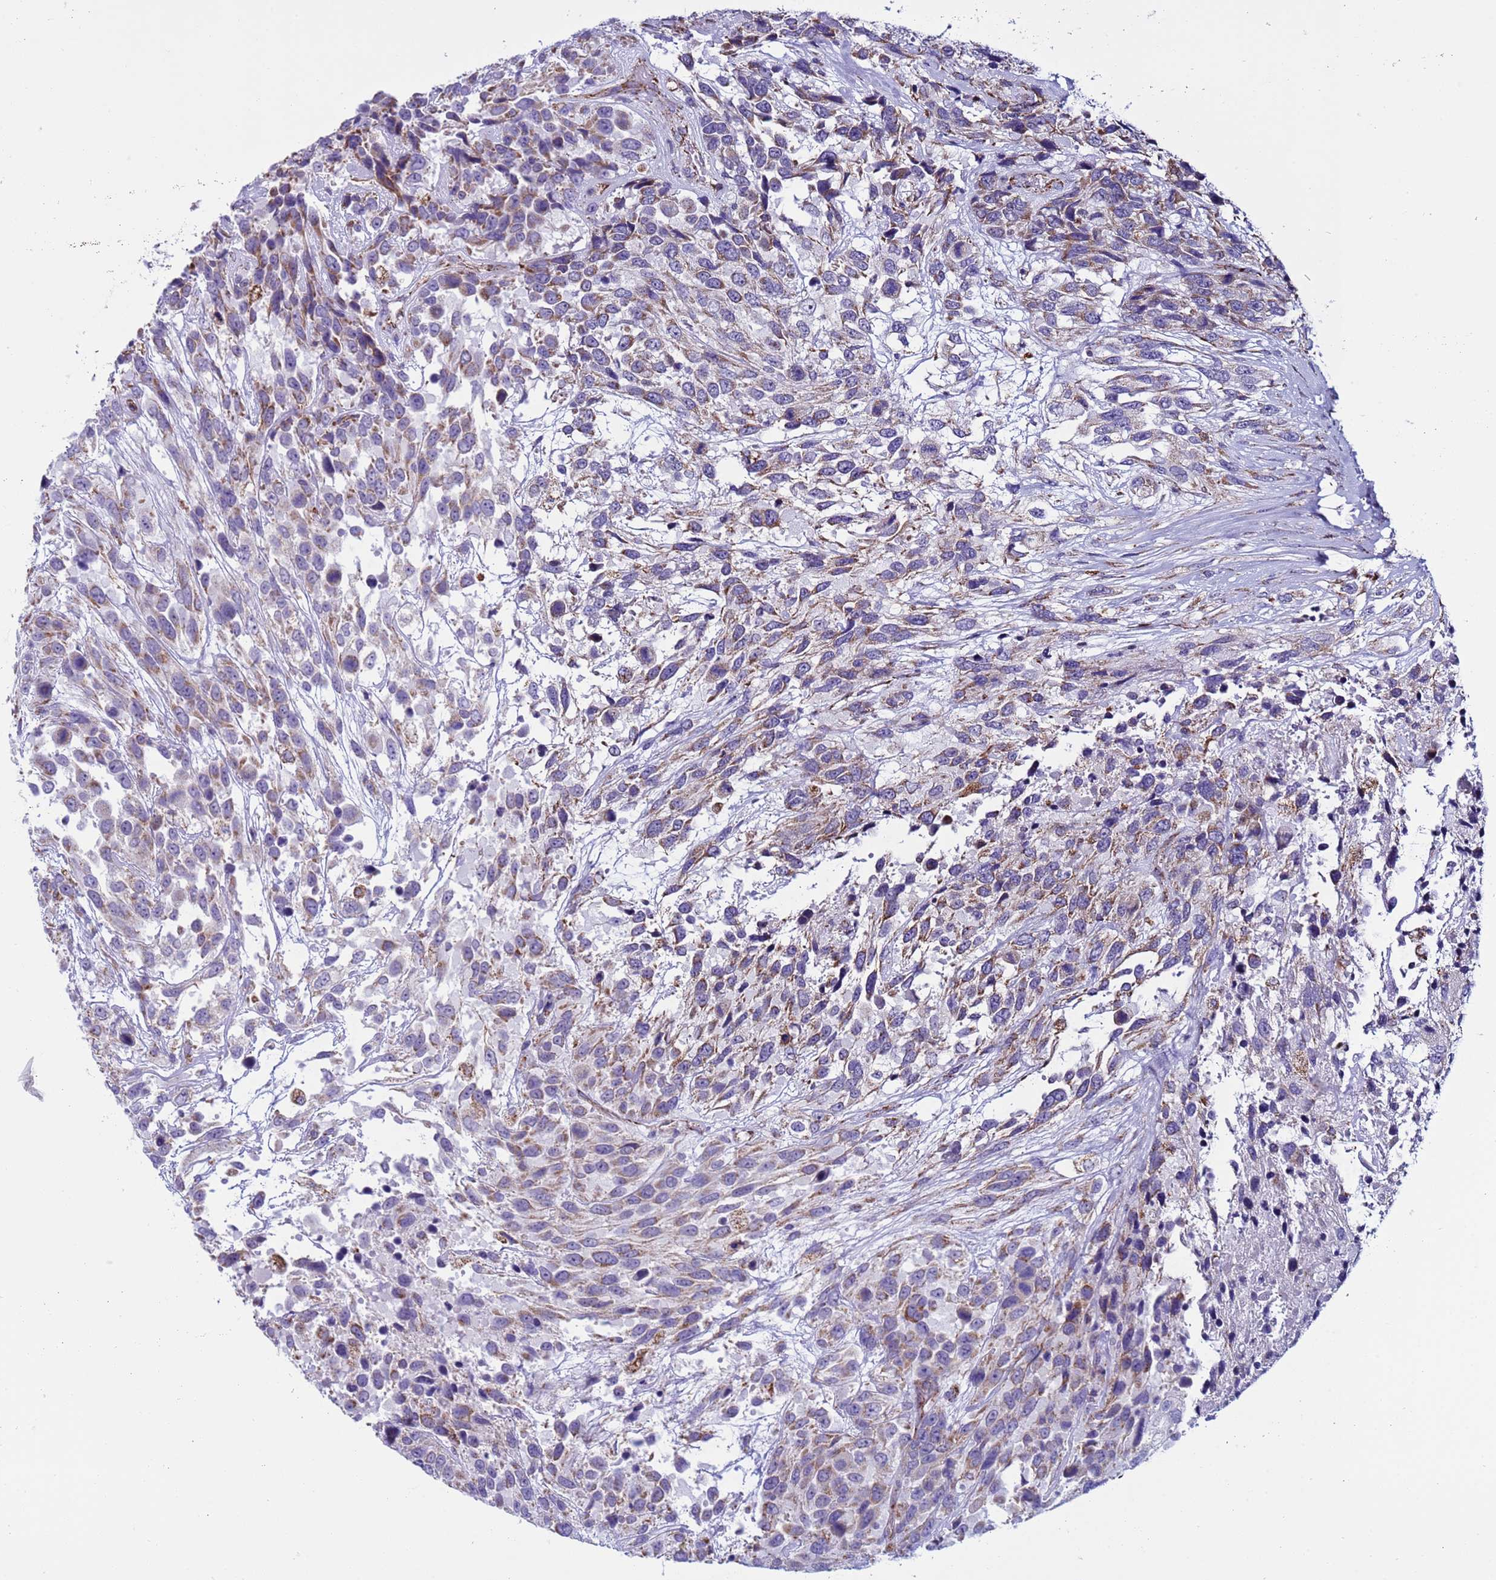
{"staining": {"intensity": "moderate", "quantity": ">75%", "location": "cytoplasmic/membranous"}, "tissue": "urothelial cancer", "cell_type": "Tumor cells", "image_type": "cancer", "snomed": [{"axis": "morphology", "description": "Urothelial carcinoma, High grade"}, {"axis": "topography", "description": "Urinary bladder"}], "caption": "Tumor cells demonstrate medium levels of moderate cytoplasmic/membranous expression in about >75% of cells in human urothelial carcinoma (high-grade).", "gene": "NCALD", "patient": {"sex": "female", "age": 70}}